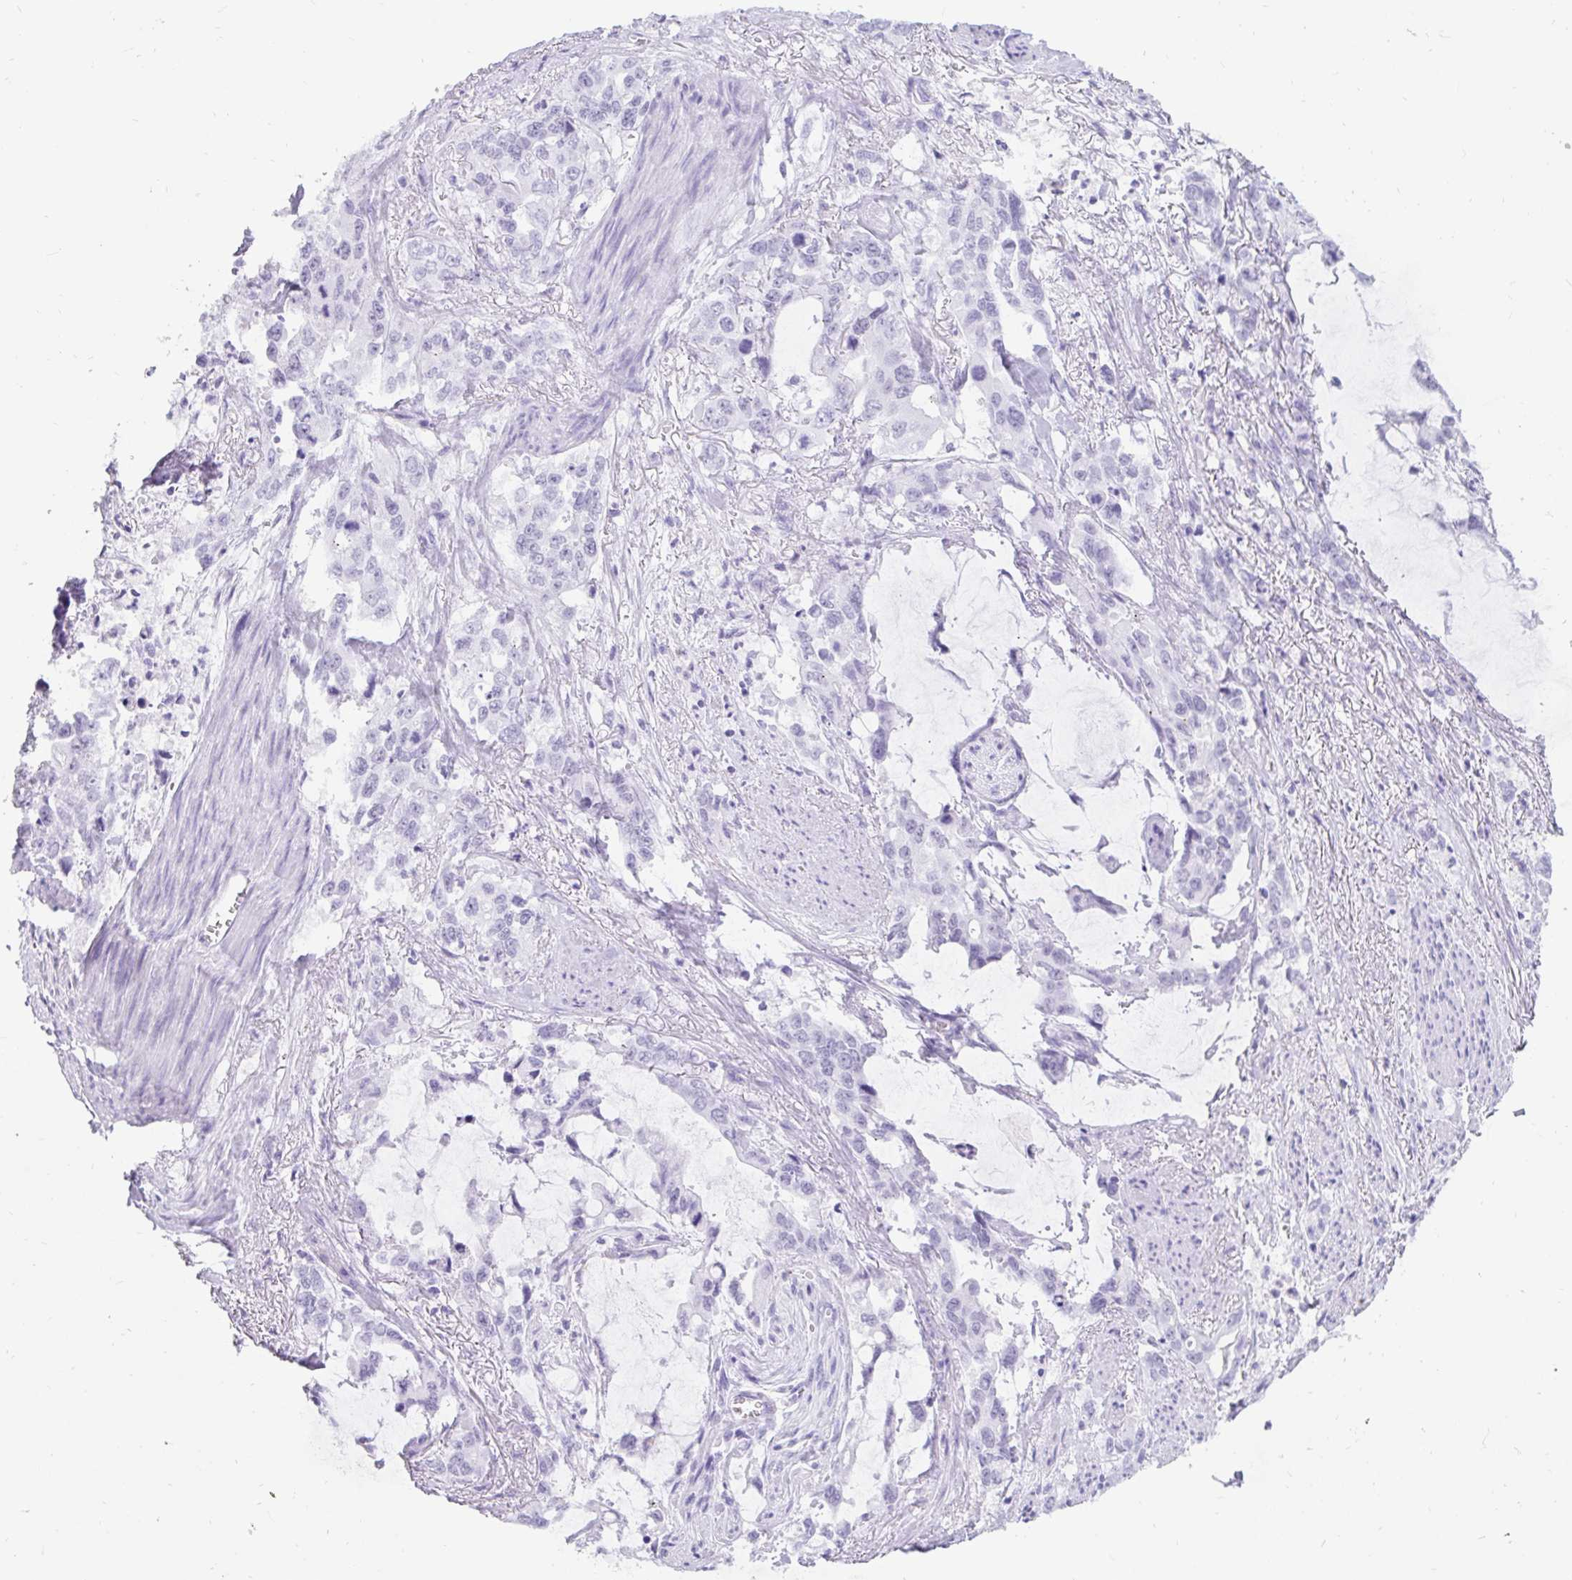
{"staining": {"intensity": "negative", "quantity": "none", "location": "none"}, "tissue": "stomach cancer", "cell_type": "Tumor cells", "image_type": "cancer", "snomed": [{"axis": "morphology", "description": "Adenocarcinoma, NOS"}, {"axis": "topography", "description": "Stomach, upper"}], "caption": "Immunohistochemistry (IHC) of human stomach cancer (adenocarcinoma) exhibits no positivity in tumor cells.", "gene": "GKN2", "patient": {"sex": "male", "age": 85}}